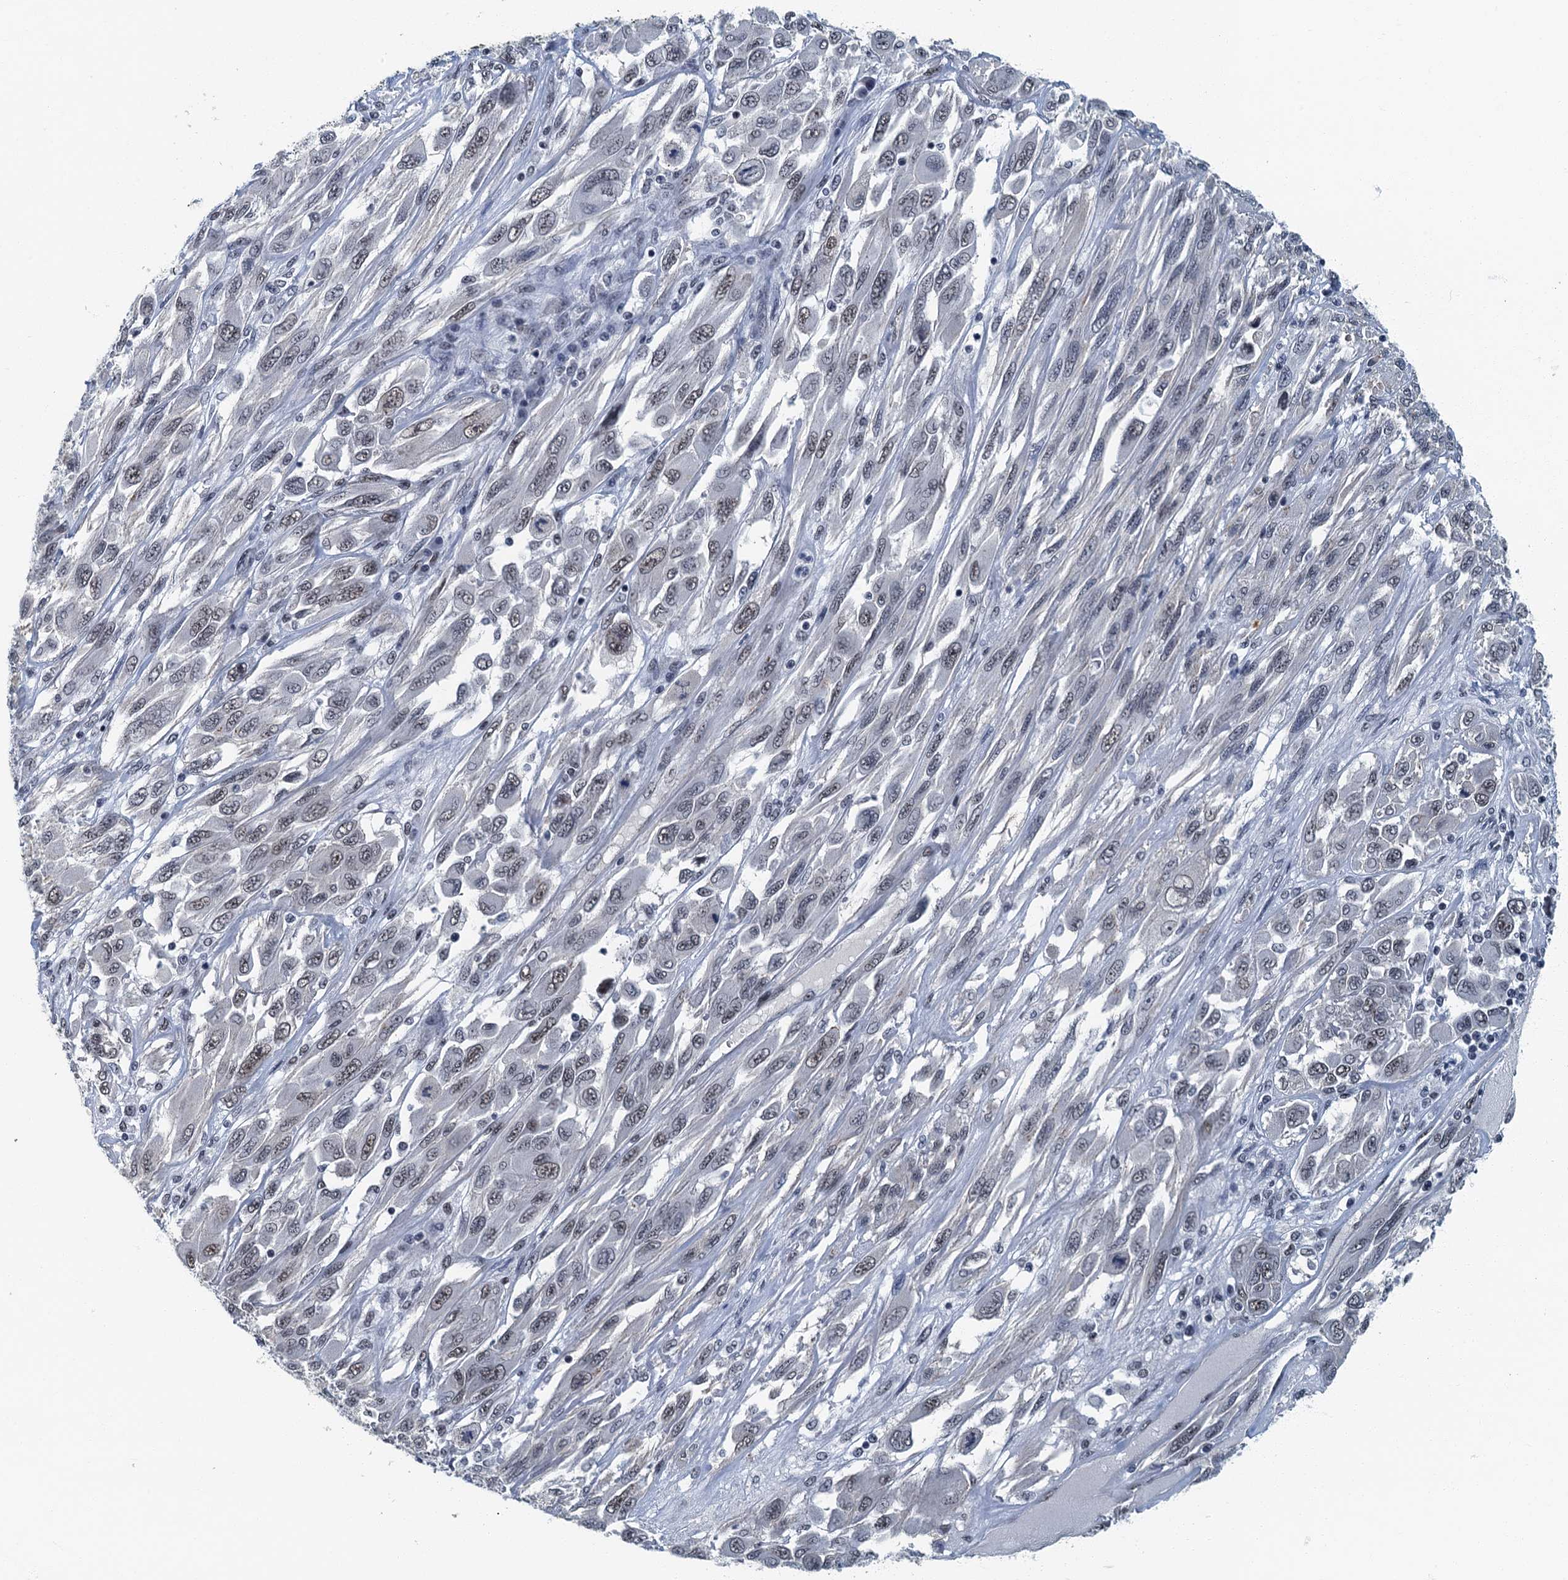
{"staining": {"intensity": "weak", "quantity": ">75%", "location": "nuclear"}, "tissue": "melanoma", "cell_type": "Tumor cells", "image_type": "cancer", "snomed": [{"axis": "morphology", "description": "Malignant melanoma, NOS"}, {"axis": "topography", "description": "Skin"}], "caption": "Human melanoma stained with a protein marker displays weak staining in tumor cells.", "gene": "GADL1", "patient": {"sex": "female", "age": 91}}